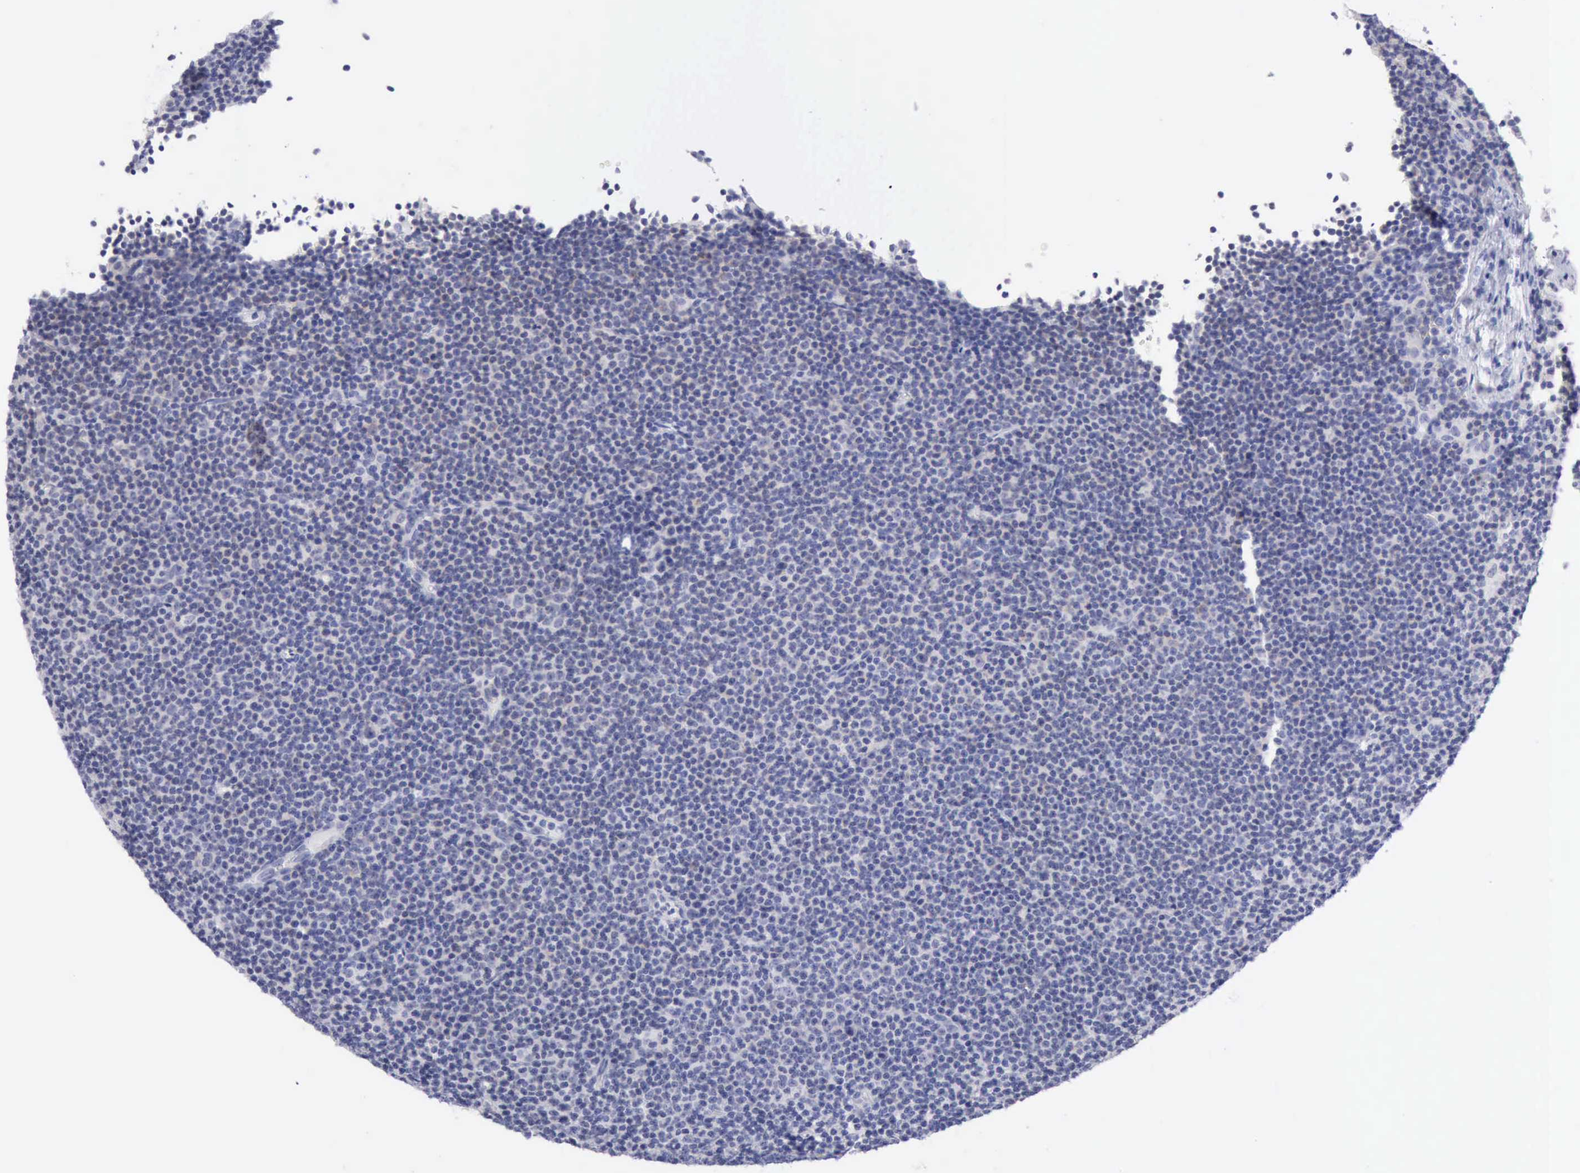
{"staining": {"intensity": "negative", "quantity": "none", "location": "none"}, "tissue": "lymphoma", "cell_type": "Tumor cells", "image_type": "cancer", "snomed": [{"axis": "morphology", "description": "Malignant lymphoma, non-Hodgkin's type, Low grade"}, {"axis": "topography", "description": "Lymph node"}], "caption": "Immunohistochemistry image of neoplastic tissue: human low-grade malignant lymphoma, non-Hodgkin's type stained with DAB (3,3'-diaminobenzidine) displays no significant protein staining in tumor cells. The staining was performed using DAB to visualize the protein expression in brown, while the nuclei were stained in blue with hematoxylin (Magnification: 20x).", "gene": "ANGEL1", "patient": {"sex": "female", "age": 69}}